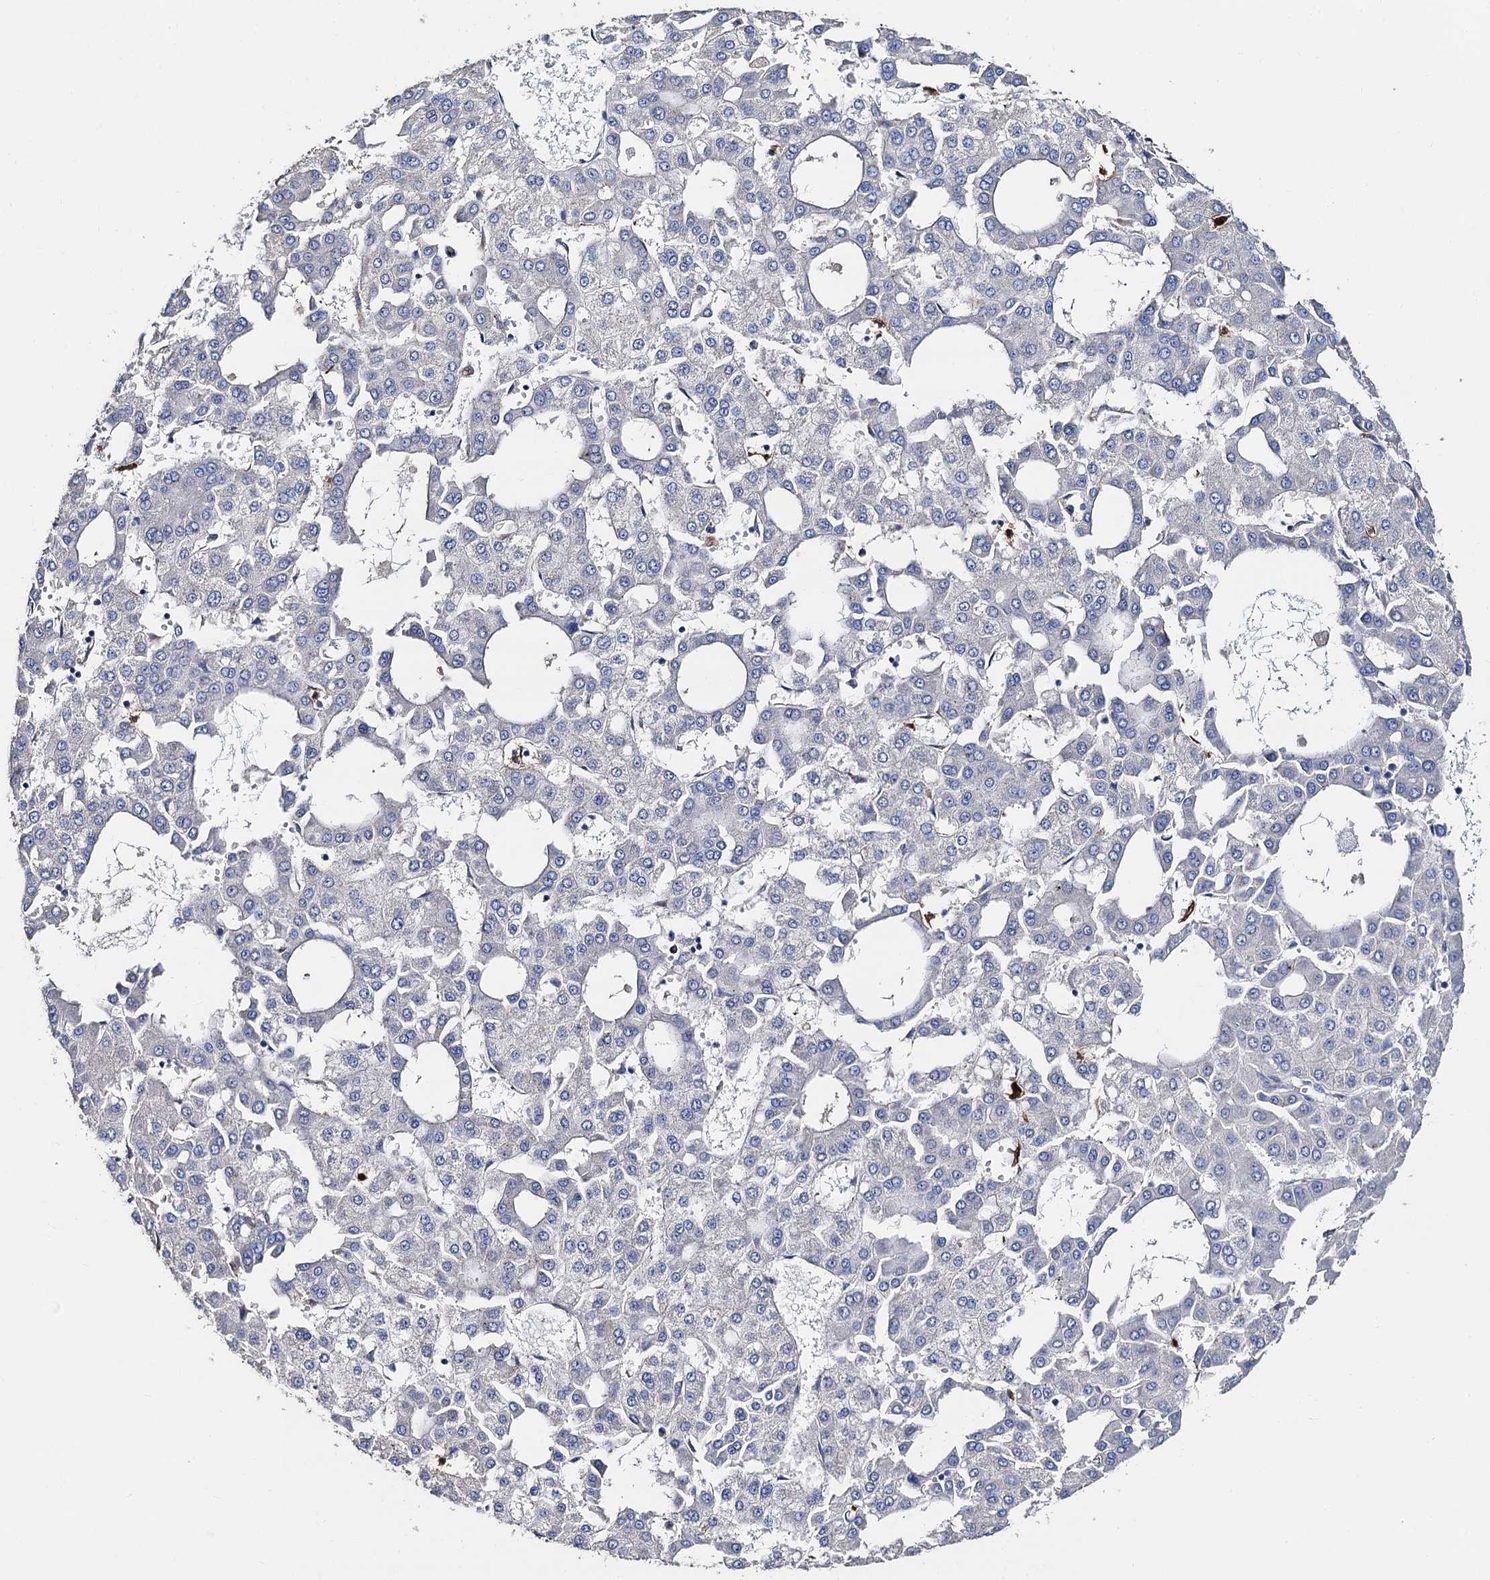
{"staining": {"intensity": "negative", "quantity": "none", "location": "none"}, "tissue": "liver cancer", "cell_type": "Tumor cells", "image_type": "cancer", "snomed": [{"axis": "morphology", "description": "Carcinoma, Hepatocellular, NOS"}, {"axis": "topography", "description": "Liver"}], "caption": "Photomicrograph shows no significant protein staining in tumor cells of liver cancer (hepatocellular carcinoma). The staining is performed using DAB brown chromogen with nuclei counter-stained in using hematoxylin.", "gene": "FREM3", "patient": {"sex": "male", "age": 47}}